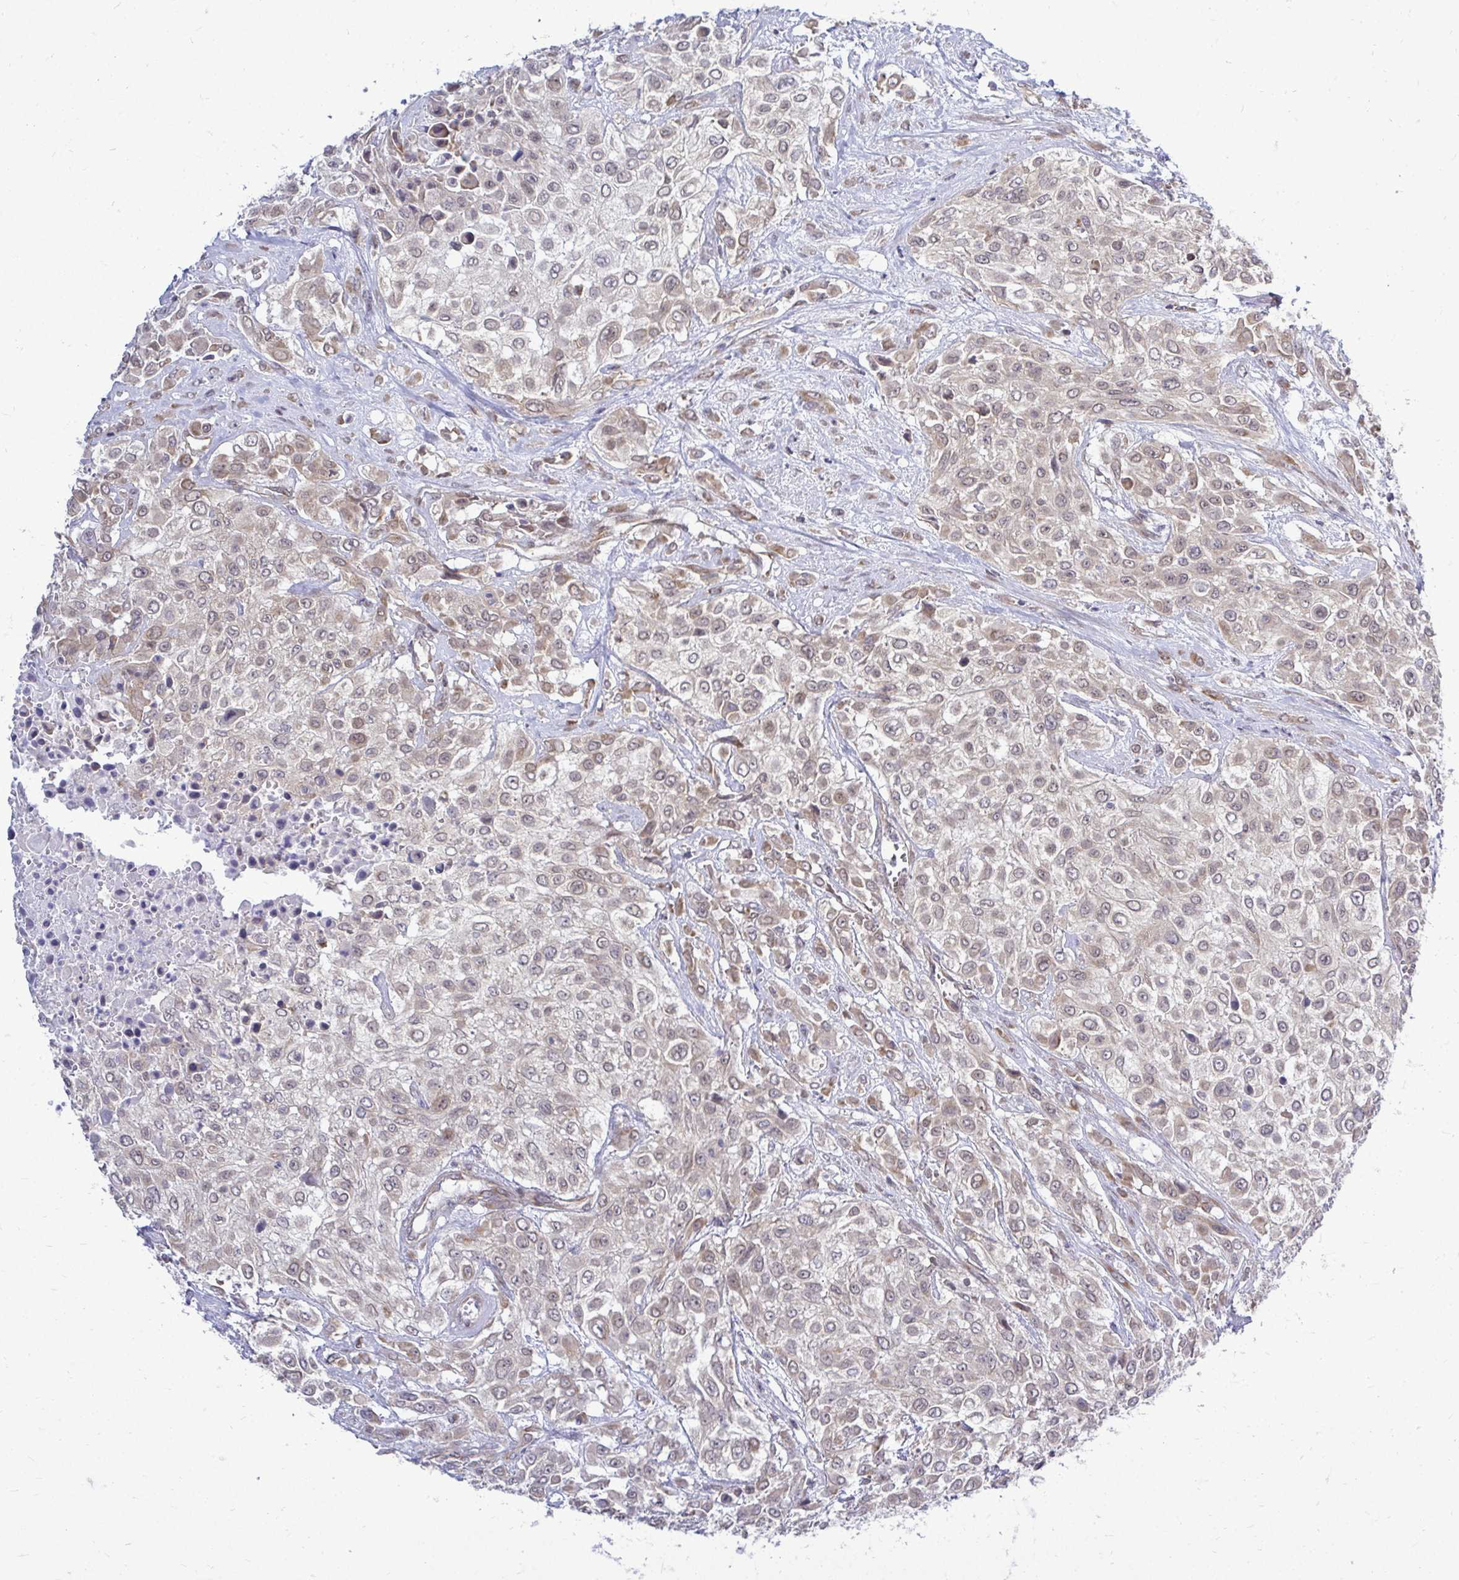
{"staining": {"intensity": "weak", "quantity": ">75%", "location": "cytoplasmic/membranous,nuclear"}, "tissue": "urothelial cancer", "cell_type": "Tumor cells", "image_type": "cancer", "snomed": [{"axis": "morphology", "description": "Urothelial carcinoma, High grade"}, {"axis": "topography", "description": "Urinary bladder"}], "caption": "A brown stain highlights weak cytoplasmic/membranous and nuclear positivity of a protein in urothelial cancer tumor cells.", "gene": "FMR1", "patient": {"sex": "male", "age": 57}}